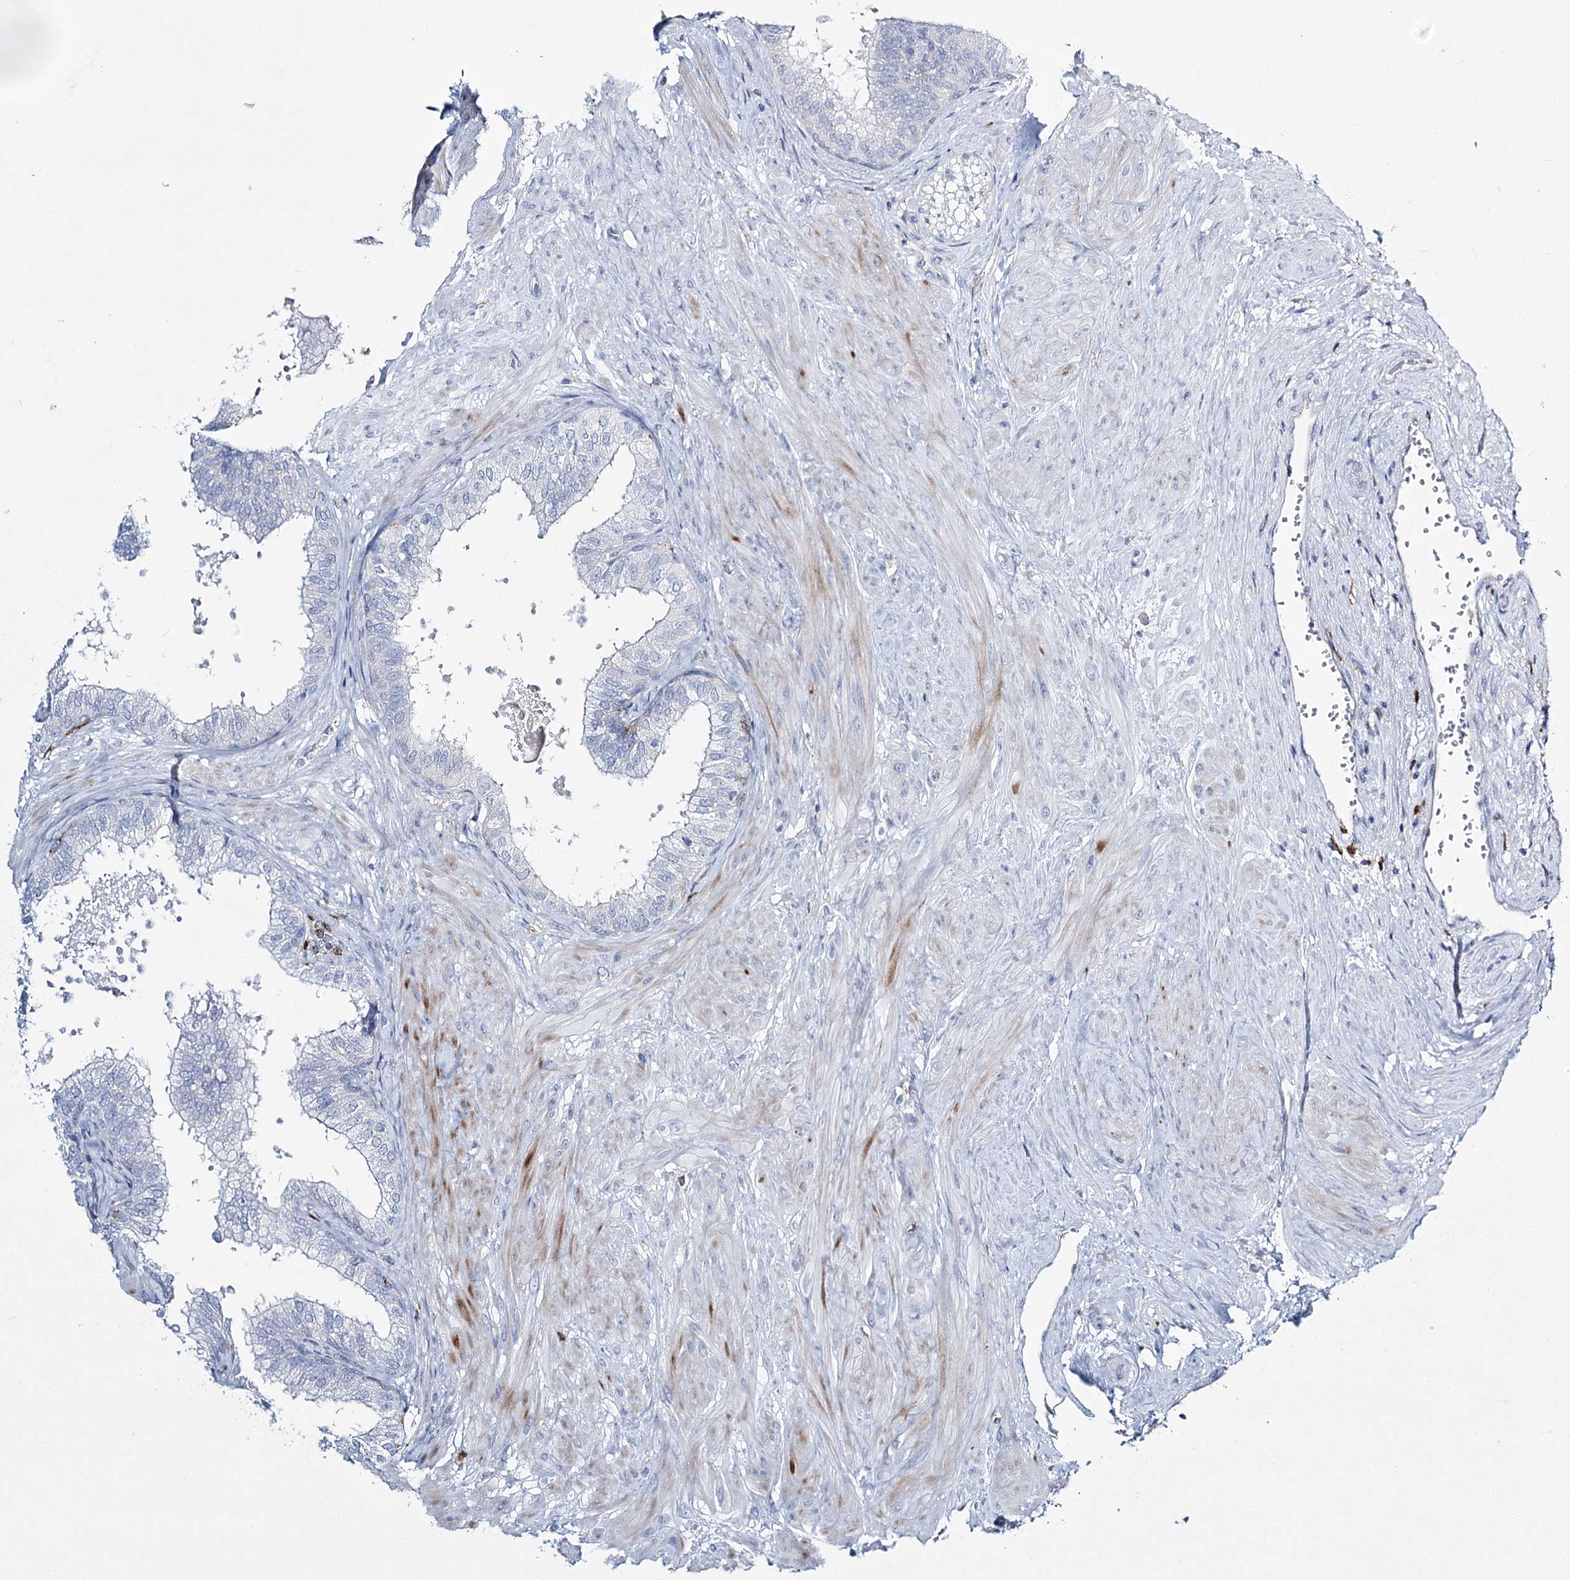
{"staining": {"intensity": "negative", "quantity": "none", "location": "none"}, "tissue": "prostate", "cell_type": "Glandular cells", "image_type": "normal", "snomed": [{"axis": "morphology", "description": "Normal tissue, NOS"}, {"axis": "topography", "description": "Prostate"}], "caption": "High power microscopy micrograph of an IHC histopathology image of normal prostate, revealing no significant expression in glandular cells.", "gene": "CCDC88A", "patient": {"sex": "male", "age": 60}}